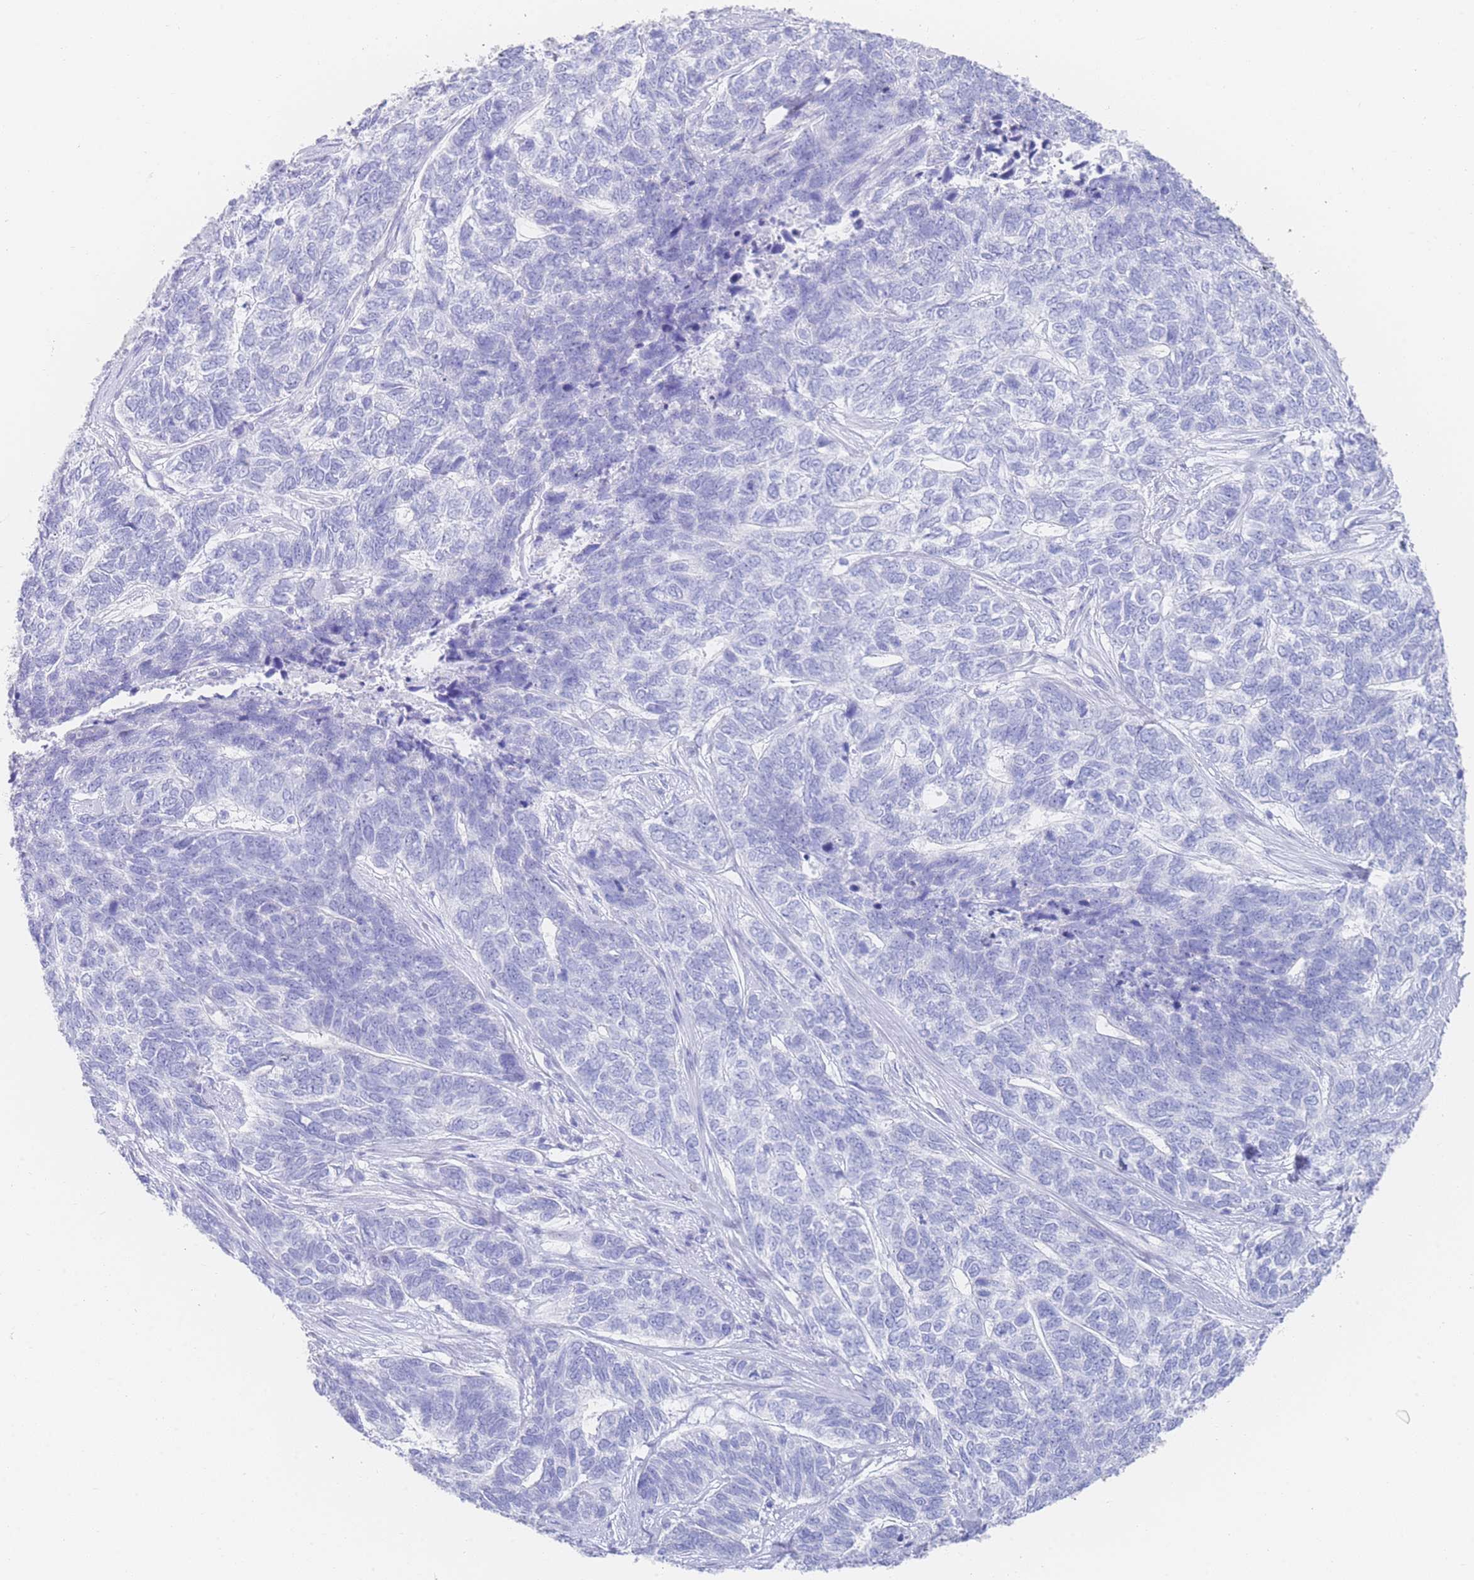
{"staining": {"intensity": "negative", "quantity": "none", "location": "none"}, "tissue": "skin cancer", "cell_type": "Tumor cells", "image_type": "cancer", "snomed": [{"axis": "morphology", "description": "Basal cell carcinoma"}, {"axis": "topography", "description": "Skin"}], "caption": "The immunohistochemistry photomicrograph has no significant positivity in tumor cells of basal cell carcinoma (skin) tissue. (DAB (3,3'-diaminobenzidine) immunohistochemistry with hematoxylin counter stain).", "gene": "LRRC37A", "patient": {"sex": "female", "age": 65}}